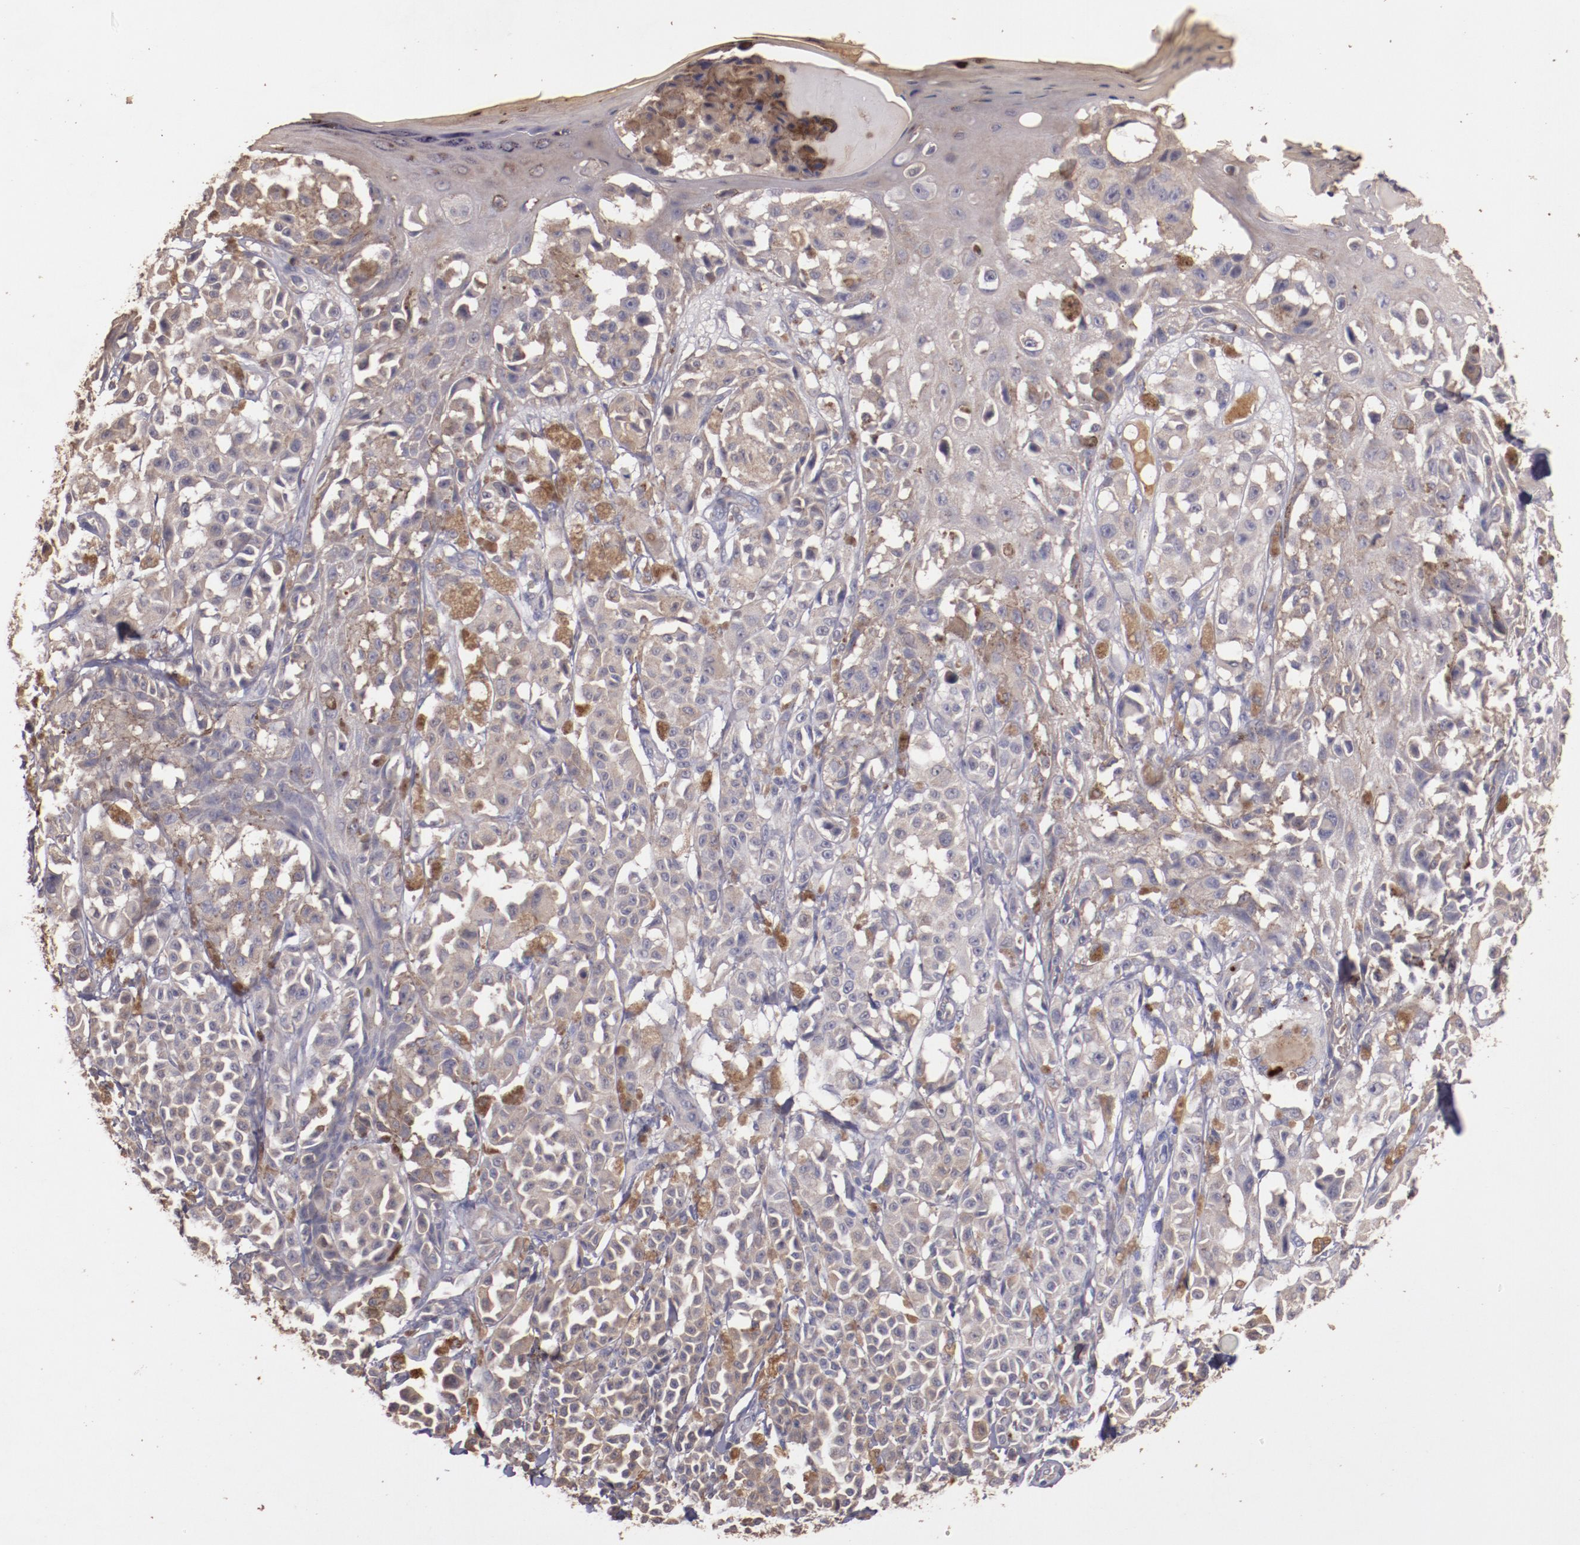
{"staining": {"intensity": "weak", "quantity": ">75%", "location": "cytoplasmic/membranous"}, "tissue": "melanoma", "cell_type": "Tumor cells", "image_type": "cancer", "snomed": [{"axis": "morphology", "description": "Malignant melanoma, NOS"}, {"axis": "topography", "description": "Skin"}], "caption": "A brown stain highlights weak cytoplasmic/membranous expression of a protein in malignant melanoma tumor cells. (Brightfield microscopy of DAB IHC at high magnification).", "gene": "SRRD", "patient": {"sex": "female", "age": 38}}